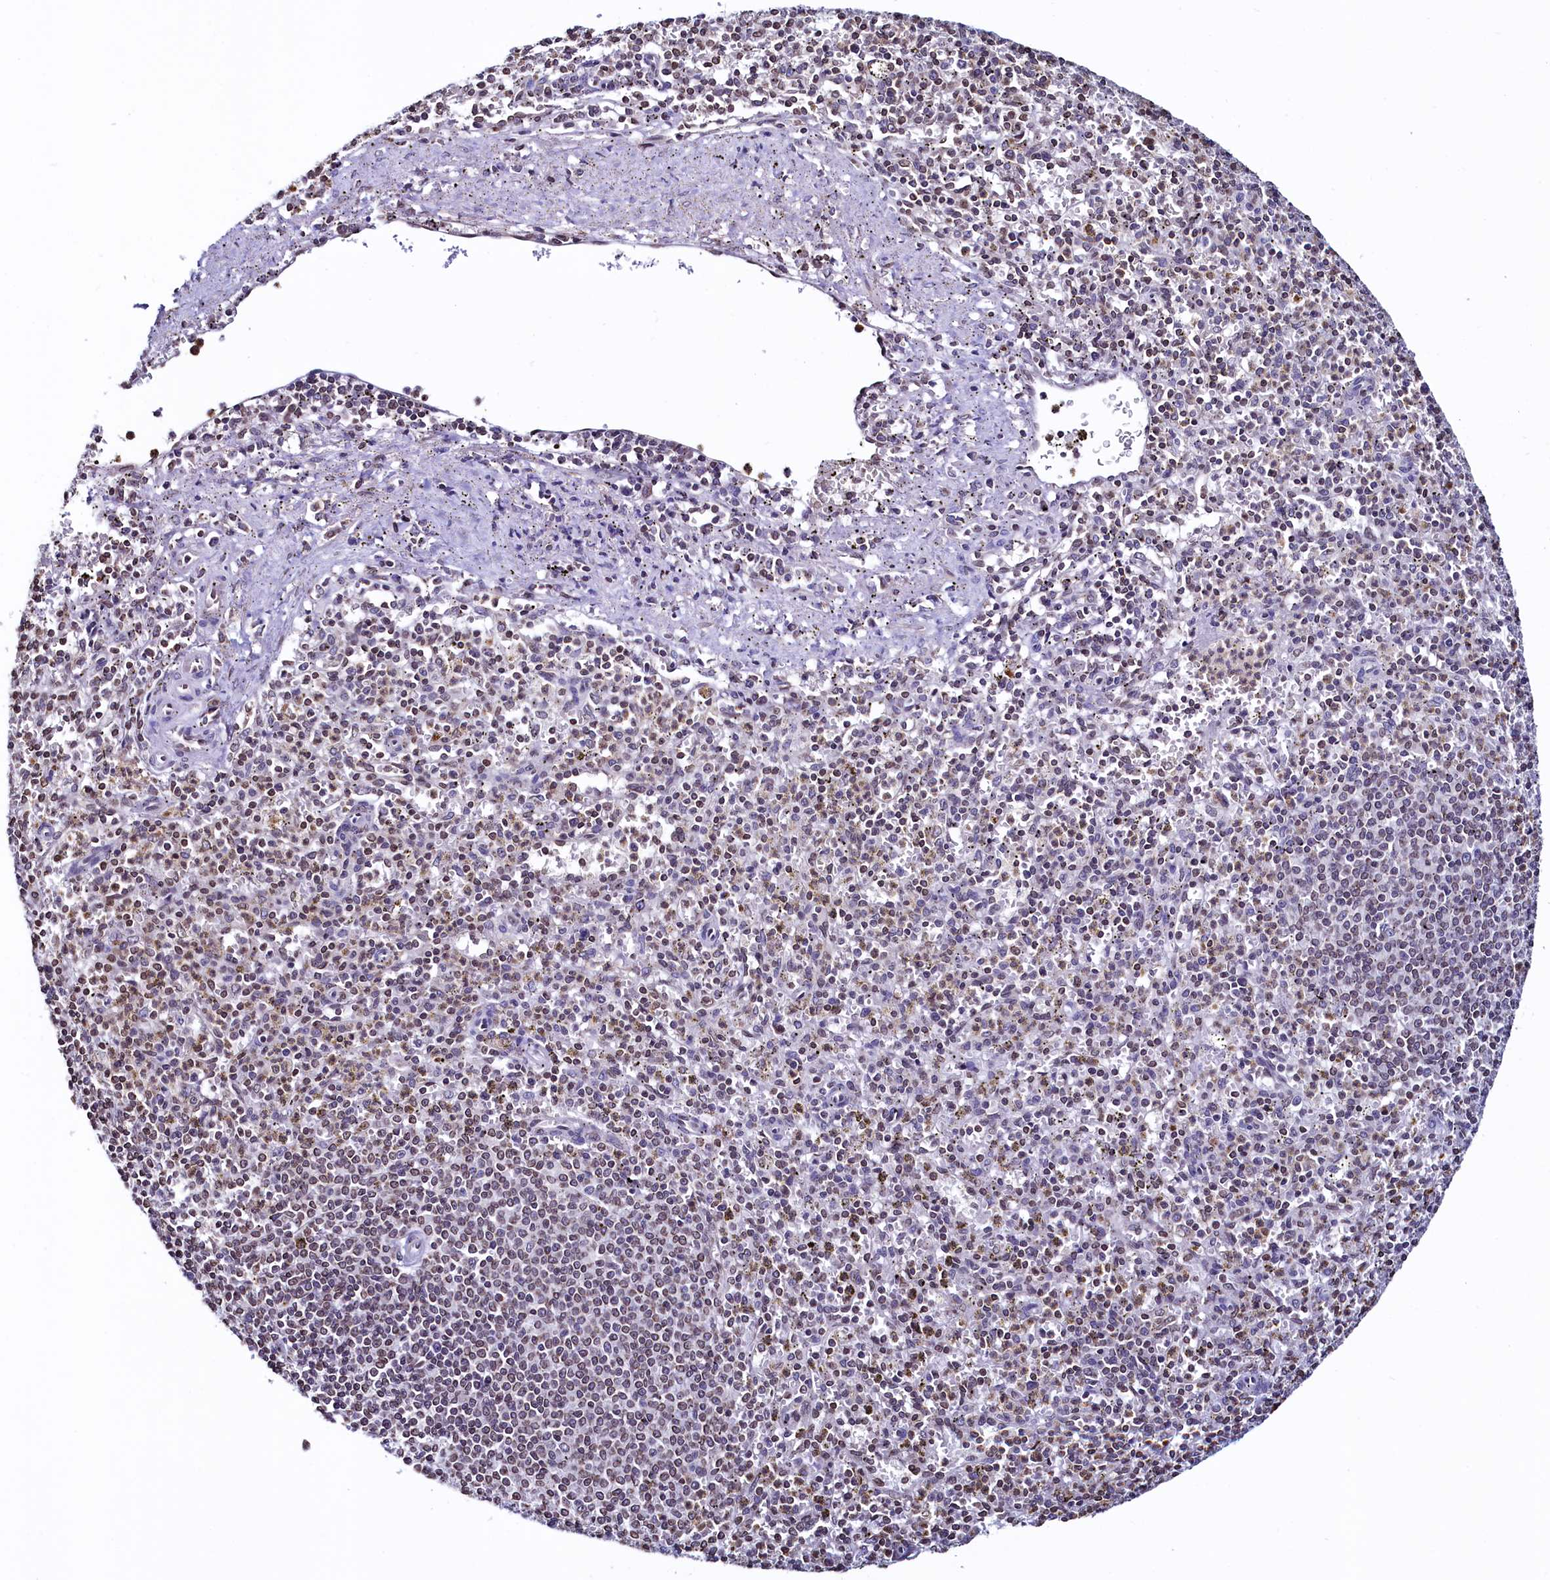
{"staining": {"intensity": "moderate", "quantity": "<25%", "location": "nuclear"}, "tissue": "spleen", "cell_type": "Cells in red pulp", "image_type": "normal", "snomed": [{"axis": "morphology", "description": "Normal tissue, NOS"}, {"axis": "topography", "description": "Spleen"}], "caption": "Immunohistochemical staining of unremarkable spleen exhibits <25% levels of moderate nuclear protein staining in approximately <25% of cells in red pulp.", "gene": "HAND1", "patient": {"sex": "male", "age": 72}}